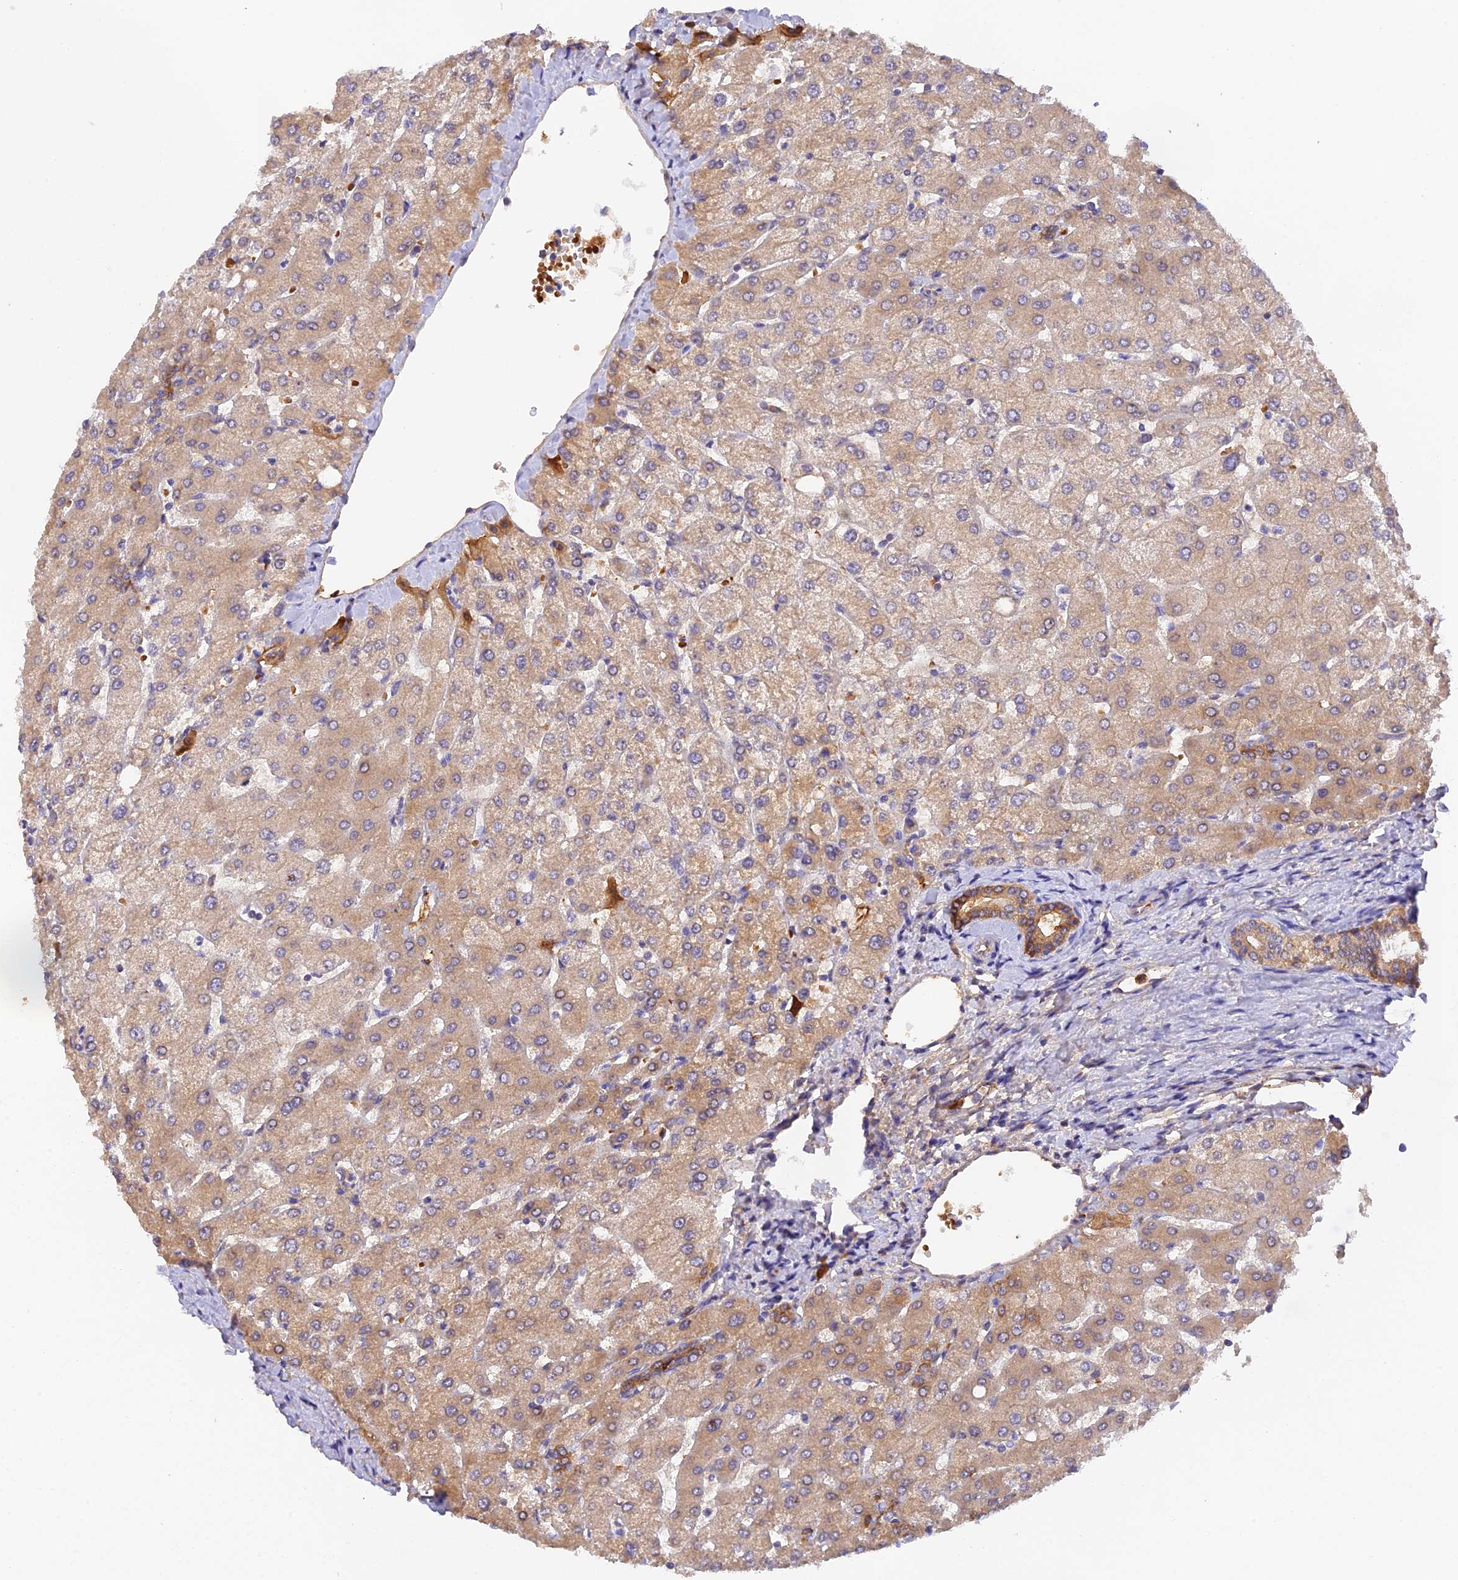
{"staining": {"intensity": "moderate", "quantity": ">75%", "location": "cytoplasmic/membranous"}, "tissue": "liver", "cell_type": "Cholangiocytes", "image_type": "normal", "snomed": [{"axis": "morphology", "description": "Normal tissue, NOS"}, {"axis": "topography", "description": "Liver"}], "caption": "This photomicrograph exhibits normal liver stained with immunohistochemistry to label a protein in brown. The cytoplasmic/membranous of cholangiocytes show moderate positivity for the protein. Nuclei are counter-stained blue.", "gene": "HDHD2", "patient": {"sex": "female", "age": 54}}